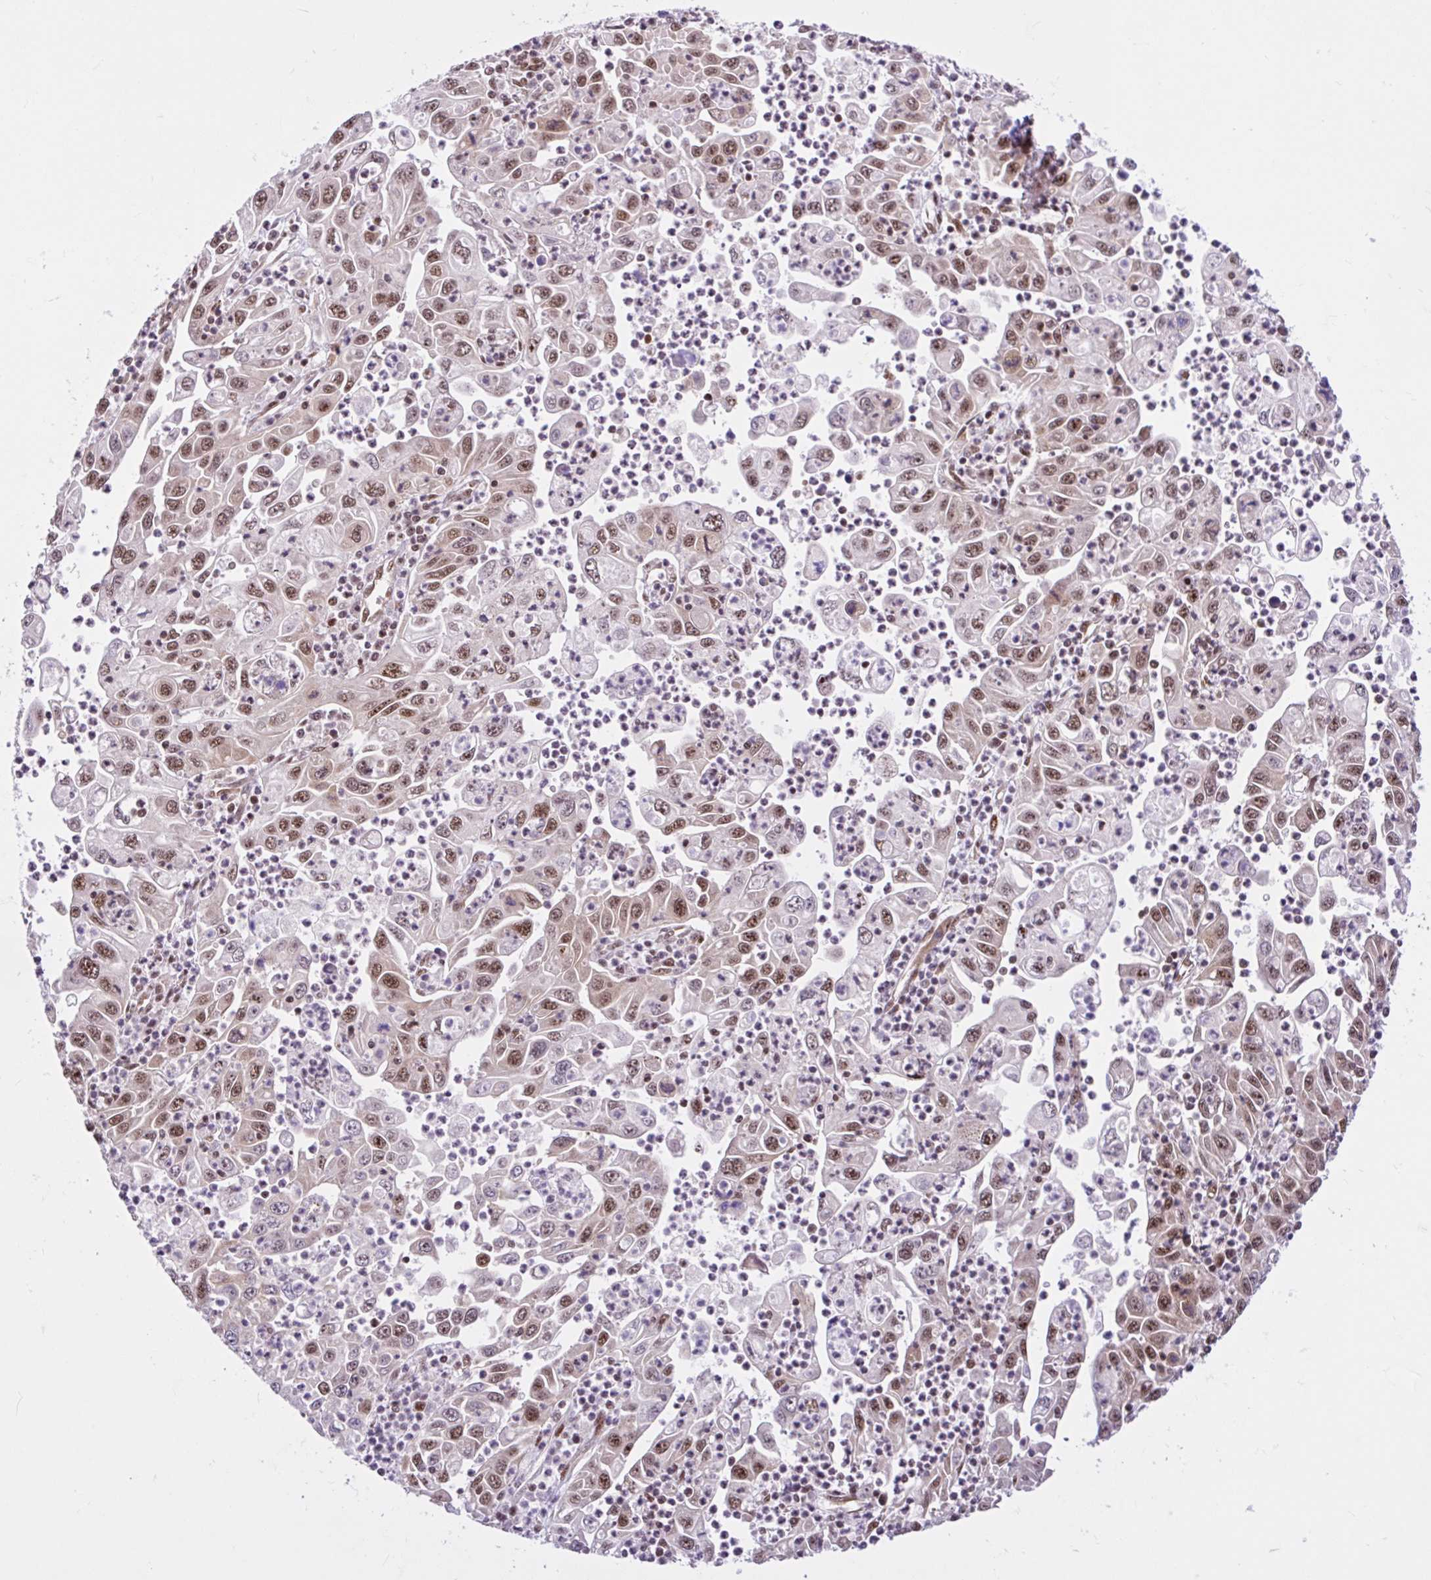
{"staining": {"intensity": "strong", "quantity": "25%-75%", "location": "nuclear"}, "tissue": "endometrial cancer", "cell_type": "Tumor cells", "image_type": "cancer", "snomed": [{"axis": "morphology", "description": "Adenocarcinoma, NOS"}, {"axis": "topography", "description": "Uterus"}], "caption": "Immunohistochemistry (IHC) staining of endometrial adenocarcinoma, which displays high levels of strong nuclear expression in about 25%-75% of tumor cells indicating strong nuclear protein staining. The staining was performed using DAB (3,3'-diaminobenzidine) (brown) for protein detection and nuclei were counterstained in hematoxylin (blue).", "gene": "CCDC12", "patient": {"sex": "female", "age": 62}}